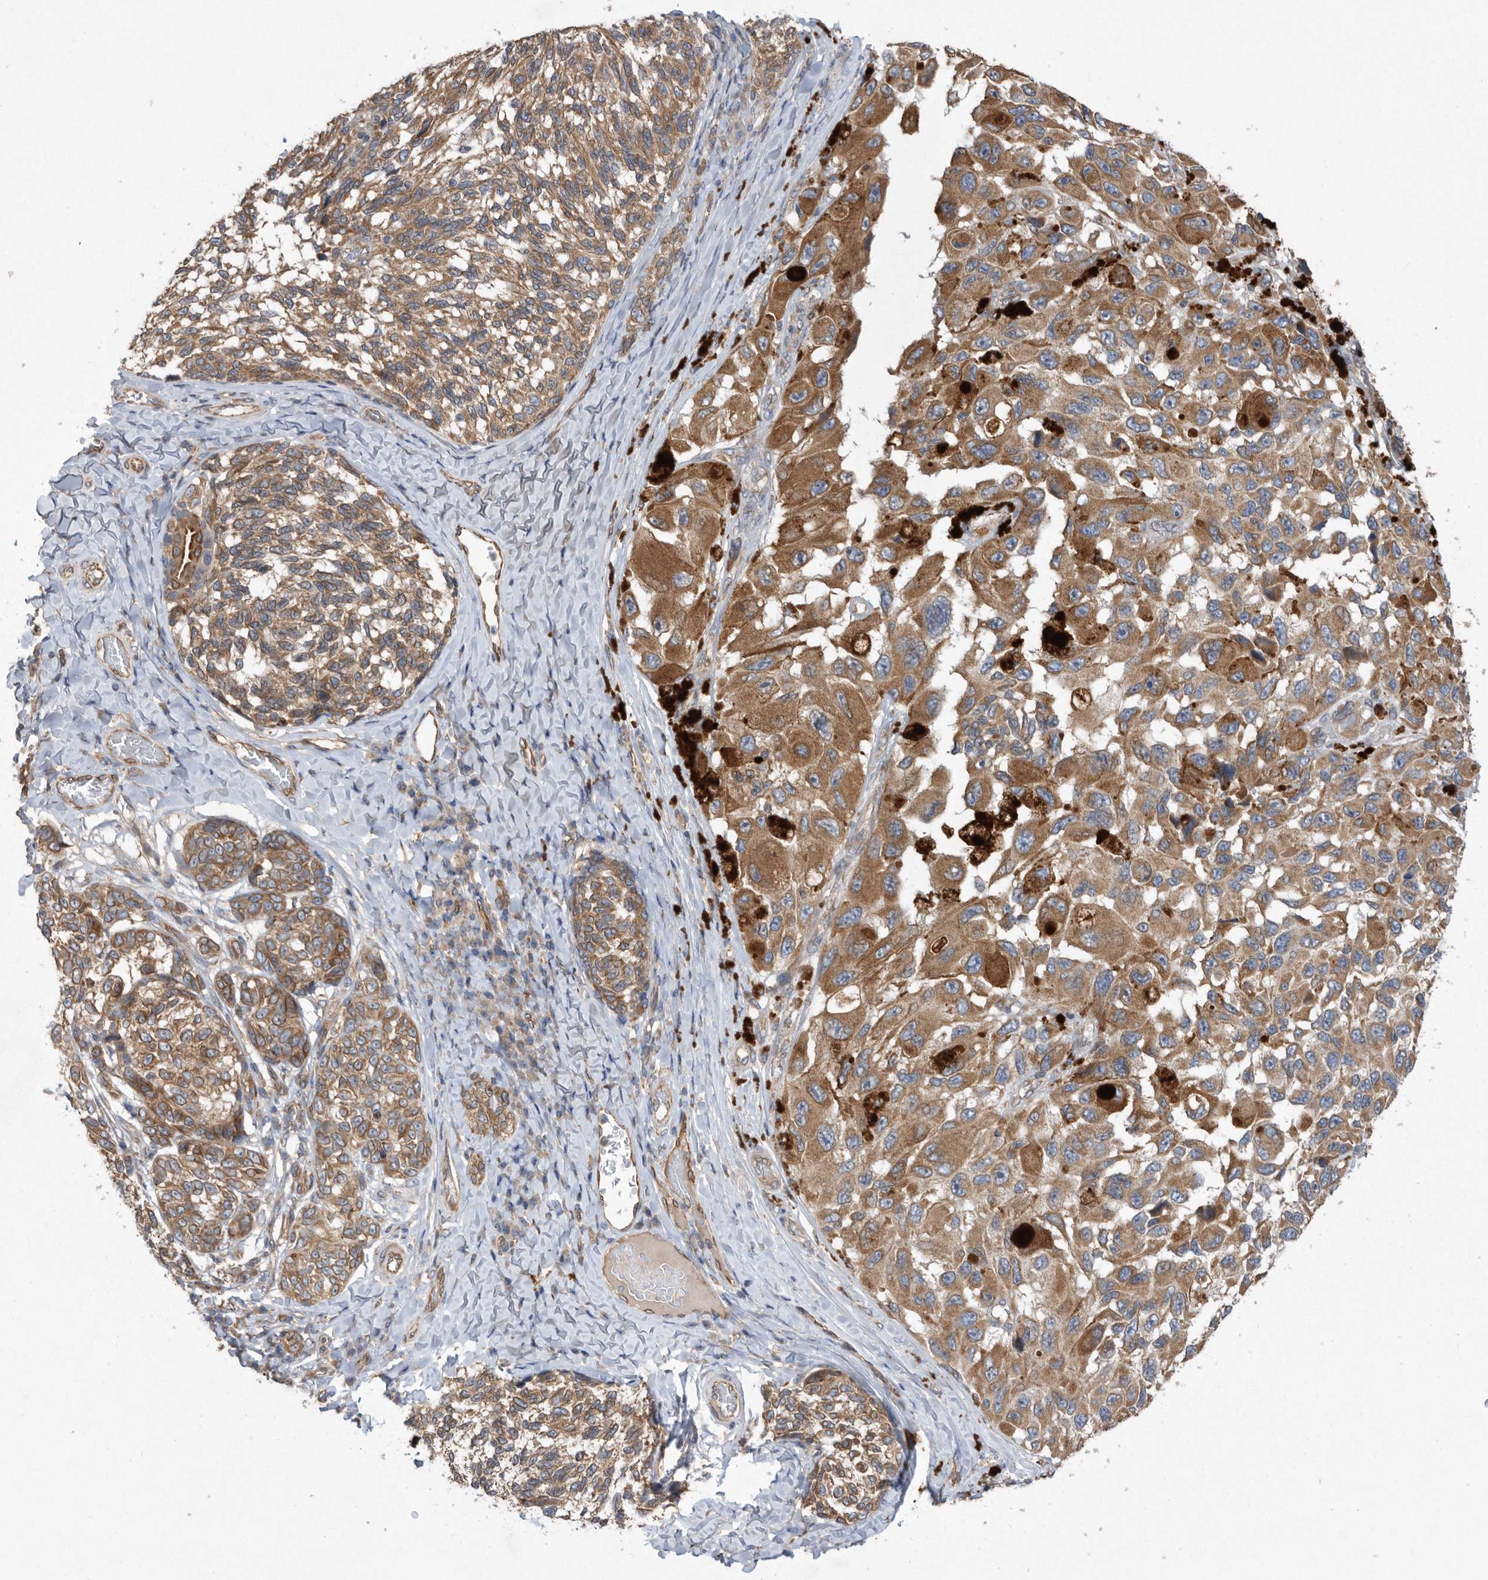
{"staining": {"intensity": "moderate", "quantity": ">75%", "location": "cytoplasmic/membranous"}, "tissue": "melanoma", "cell_type": "Tumor cells", "image_type": "cancer", "snomed": [{"axis": "morphology", "description": "Malignant melanoma, NOS"}, {"axis": "topography", "description": "Skin"}], "caption": "Malignant melanoma stained for a protein (brown) exhibits moderate cytoplasmic/membranous positive expression in approximately >75% of tumor cells.", "gene": "PON2", "patient": {"sex": "female", "age": 73}}